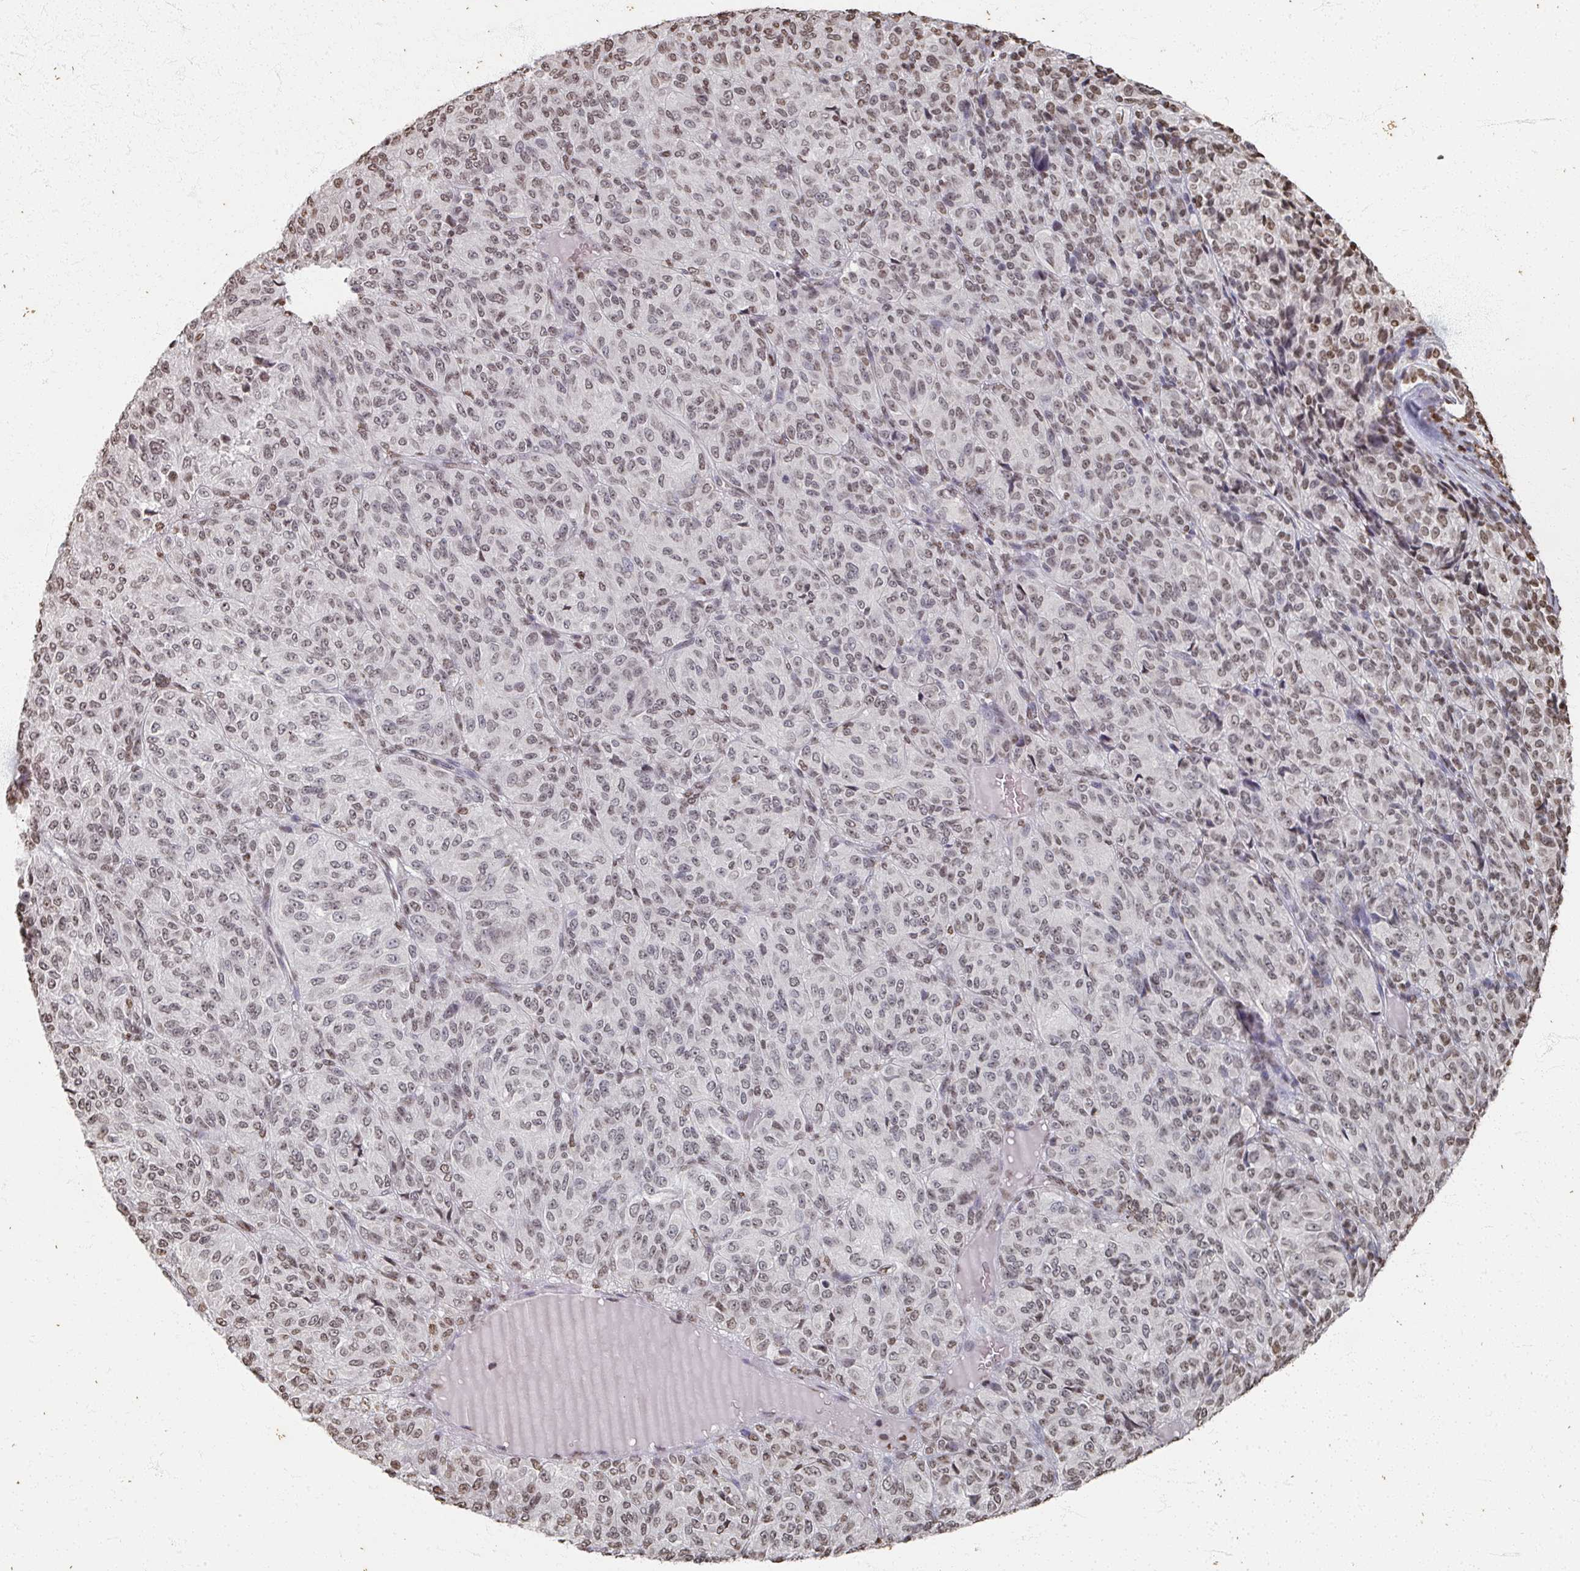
{"staining": {"intensity": "weak", "quantity": ">75%", "location": "nuclear"}, "tissue": "melanoma", "cell_type": "Tumor cells", "image_type": "cancer", "snomed": [{"axis": "morphology", "description": "Malignant melanoma, Metastatic site"}, {"axis": "topography", "description": "Brain"}], "caption": "Weak nuclear positivity is present in approximately >75% of tumor cells in melanoma. Nuclei are stained in blue.", "gene": "DCUN1D5", "patient": {"sex": "female", "age": 56}}